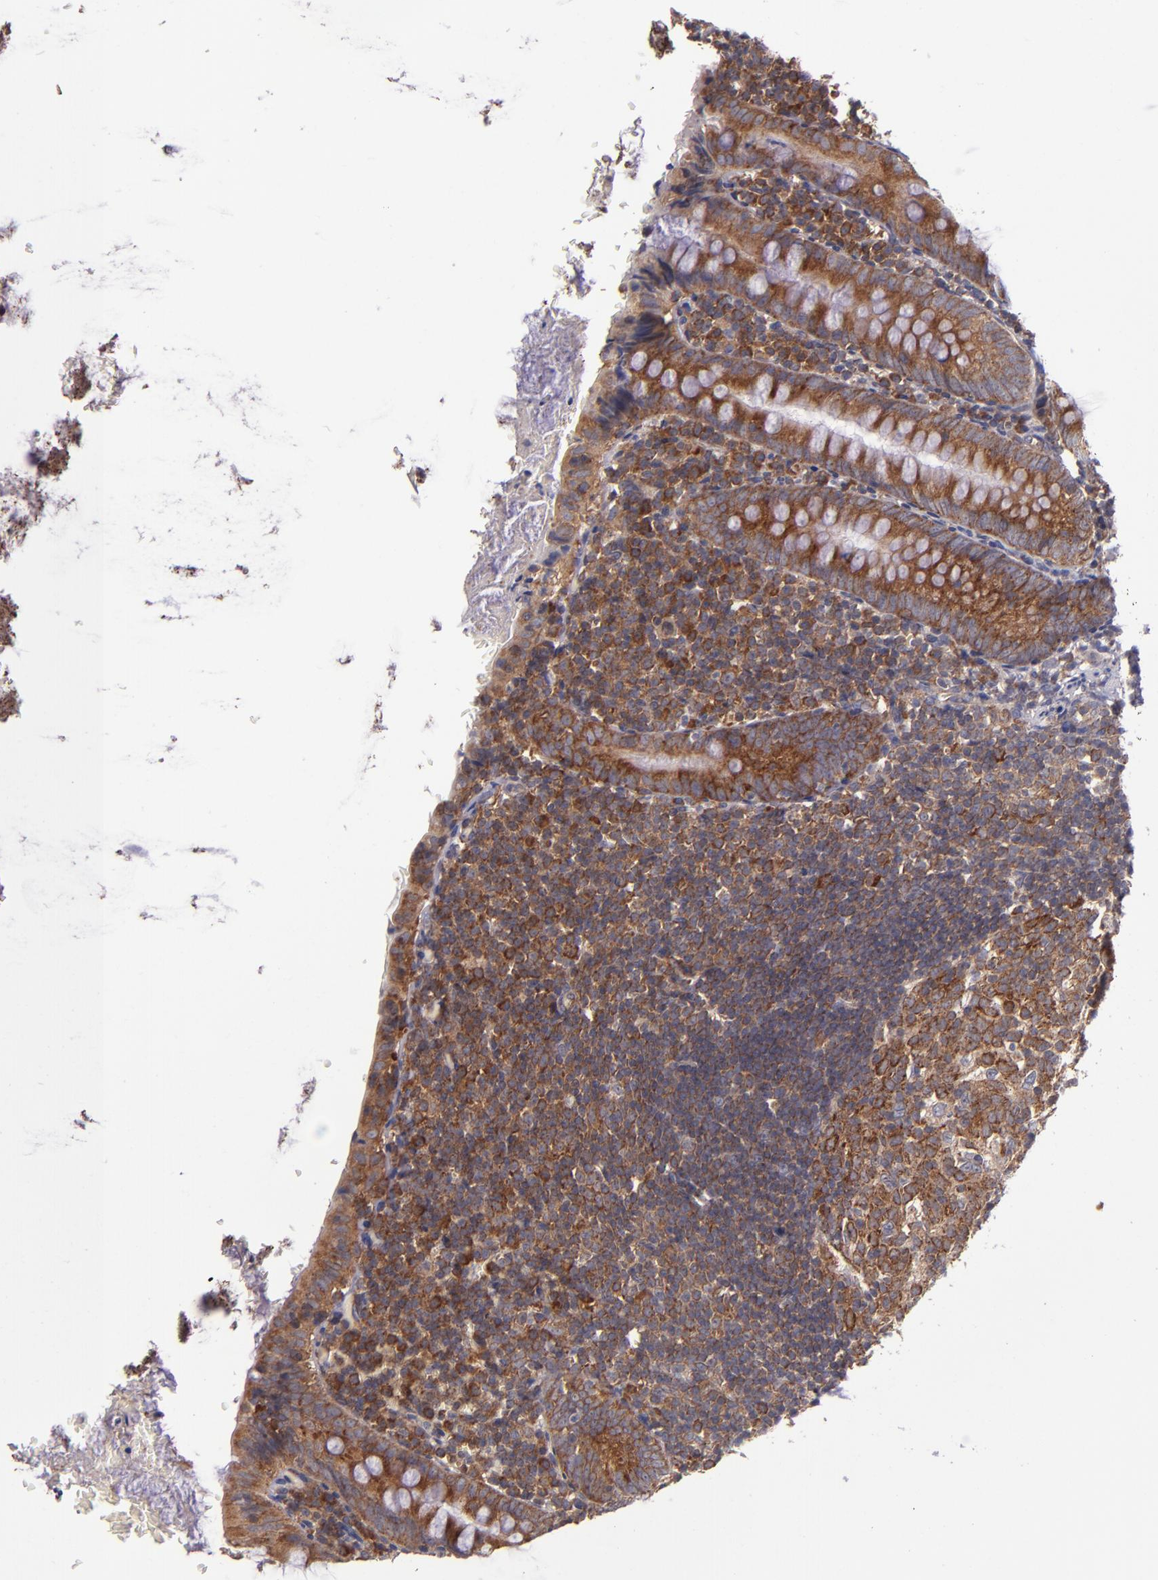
{"staining": {"intensity": "strong", "quantity": ">75%", "location": "cytoplasmic/membranous"}, "tissue": "appendix", "cell_type": "Glandular cells", "image_type": "normal", "snomed": [{"axis": "morphology", "description": "Normal tissue, NOS"}, {"axis": "topography", "description": "Appendix"}], "caption": "Immunohistochemistry (IHC) photomicrograph of normal human appendix stained for a protein (brown), which displays high levels of strong cytoplasmic/membranous staining in about >75% of glandular cells.", "gene": "EIF4ENIF1", "patient": {"sex": "female", "age": 10}}